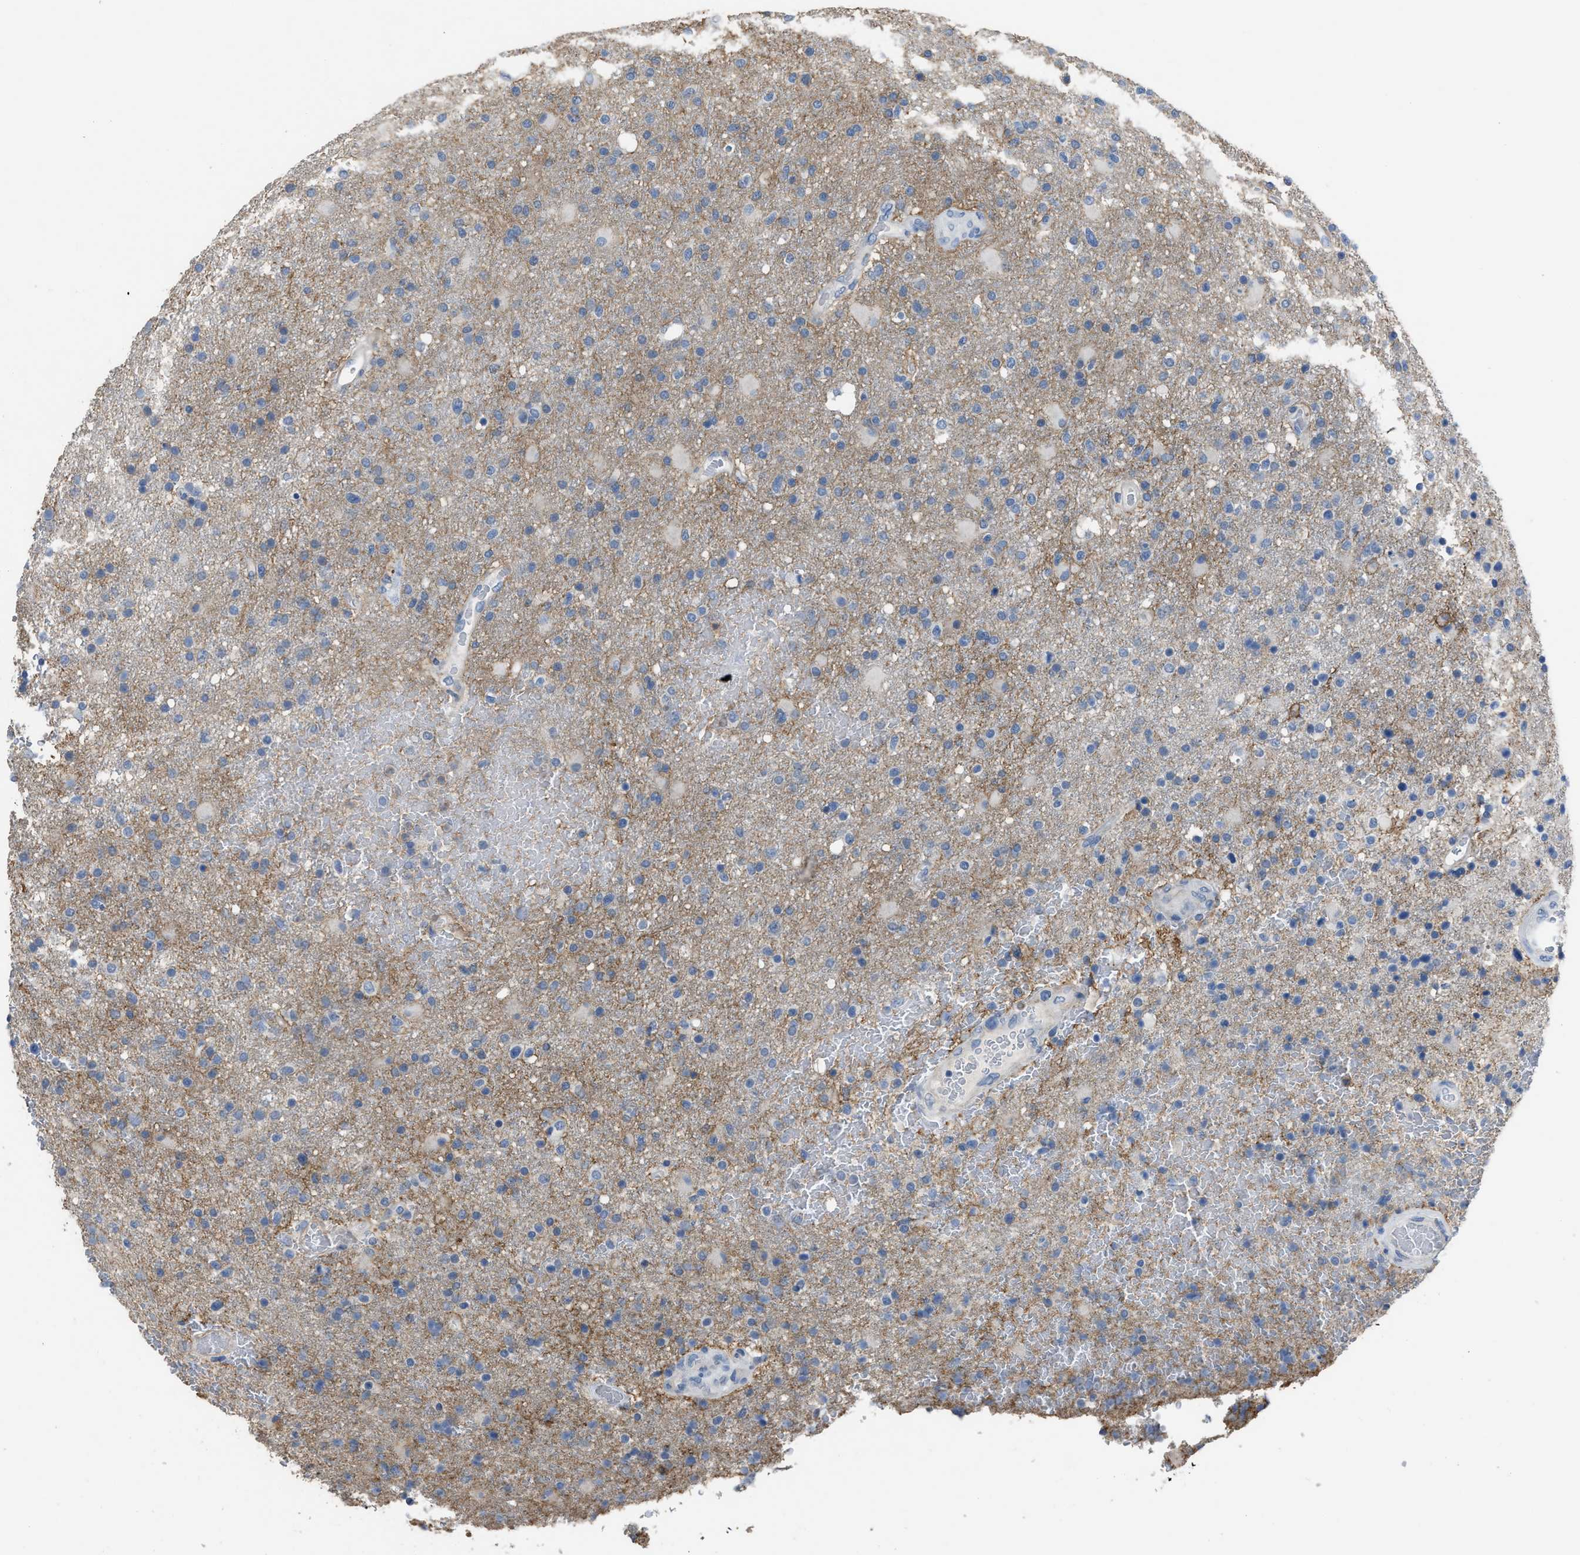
{"staining": {"intensity": "negative", "quantity": "none", "location": "none"}, "tissue": "glioma", "cell_type": "Tumor cells", "image_type": "cancer", "snomed": [{"axis": "morphology", "description": "Glioma, malignant, High grade"}, {"axis": "topography", "description": "Brain"}], "caption": "Tumor cells show no significant protein staining in malignant glioma (high-grade).", "gene": "OR51E1", "patient": {"sex": "male", "age": 72}}